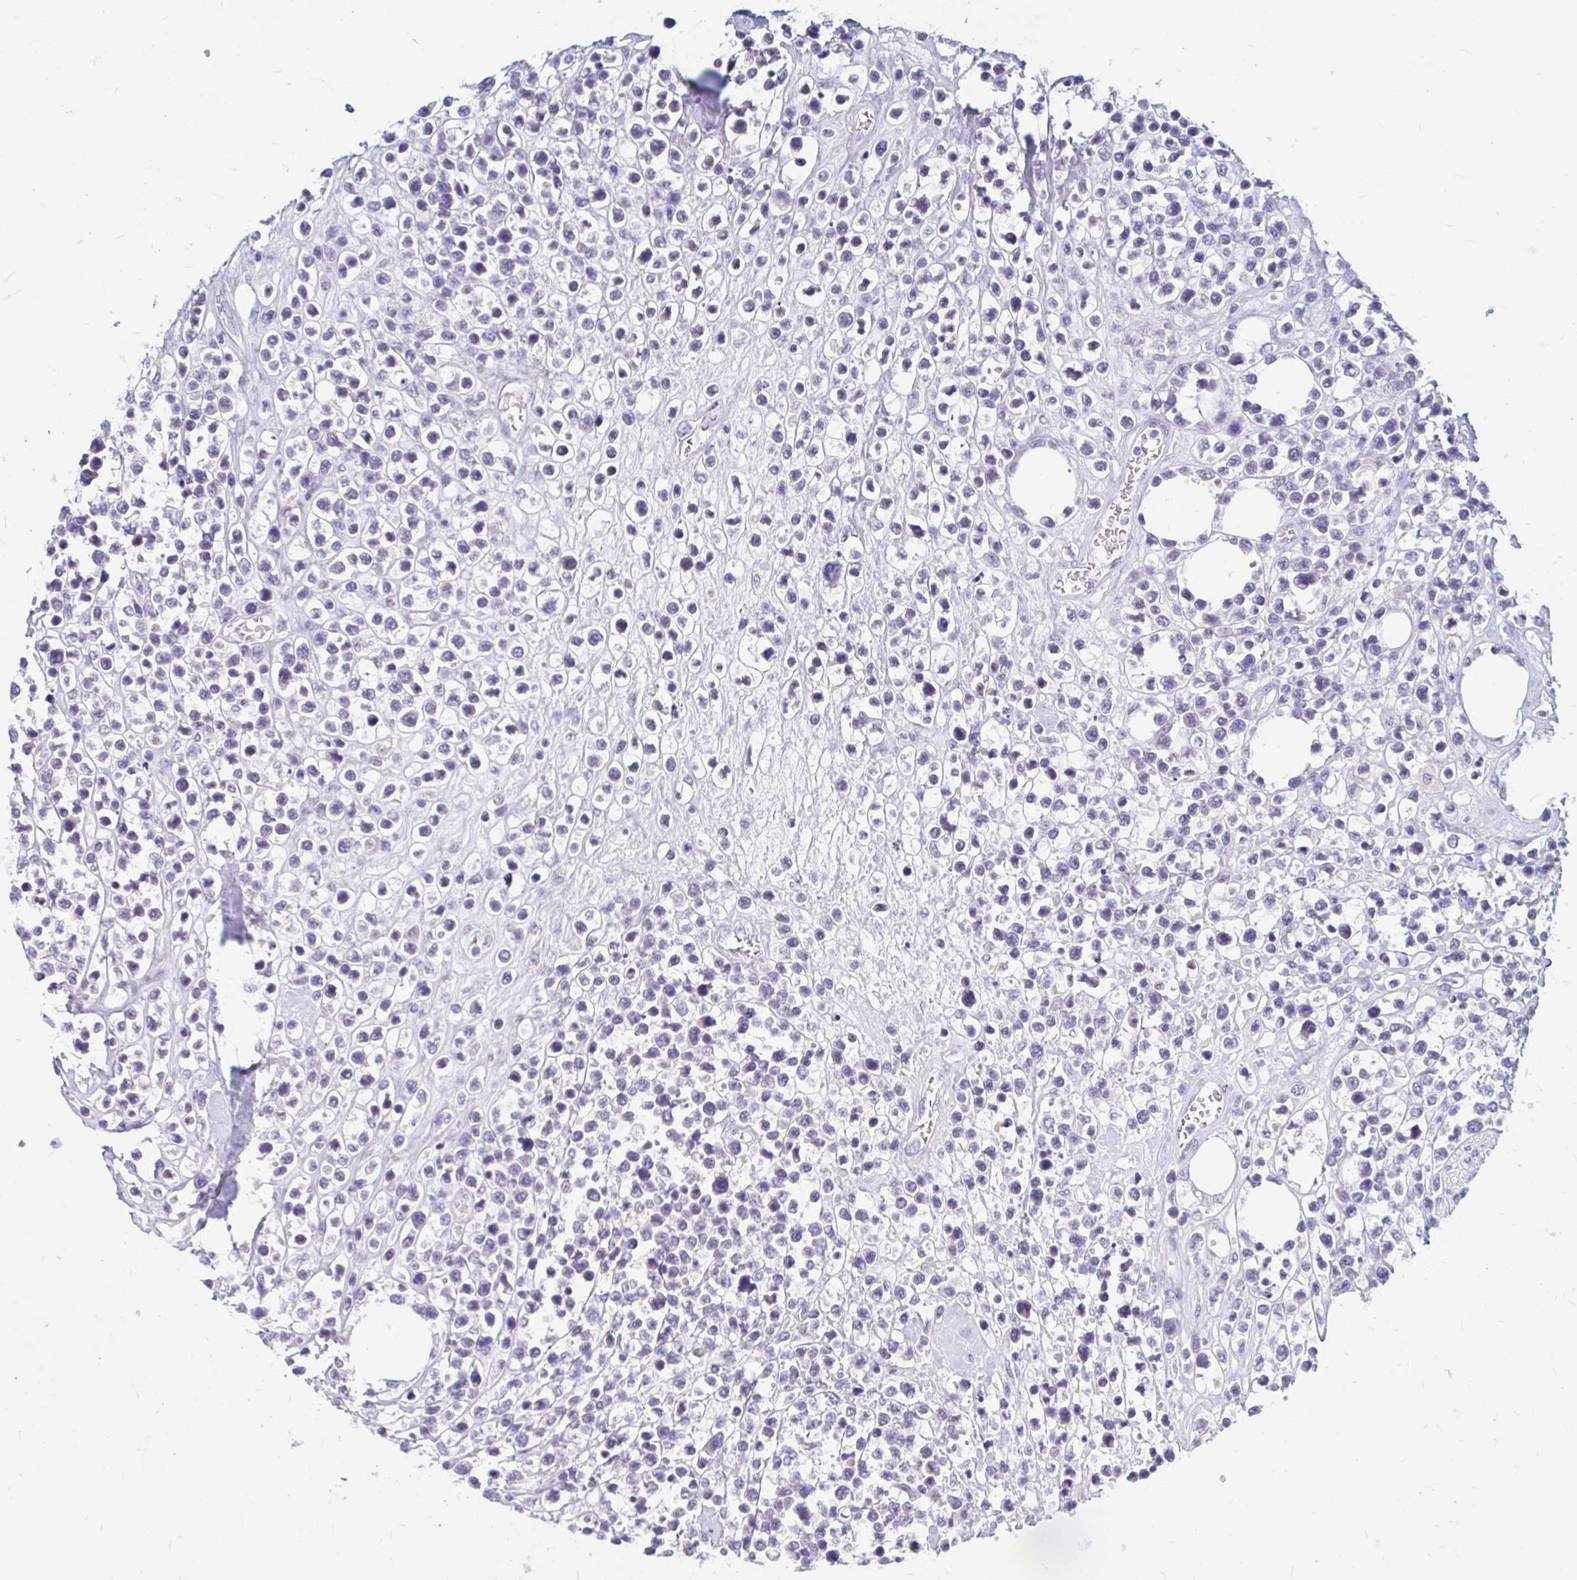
{"staining": {"intensity": "negative", "quantity": "none", "location": "none"}, "tissue": "lymphoma", "cell_type": "Tumor cells", "image_type": "cancer", "snomed": [{"axis": "morphology", "description": "Malignant lymphoma, non-Hodgkin's type, Low grade"}, {"axis": "topography", "description": "Lymph node"}], "caption": "Tumor cells are negative for protein expression in human low-grade malignant lymphoma, non-Hodgkin's type.", "gene": "ADH1A", "patient": {"sex": "male", "age": 60}}